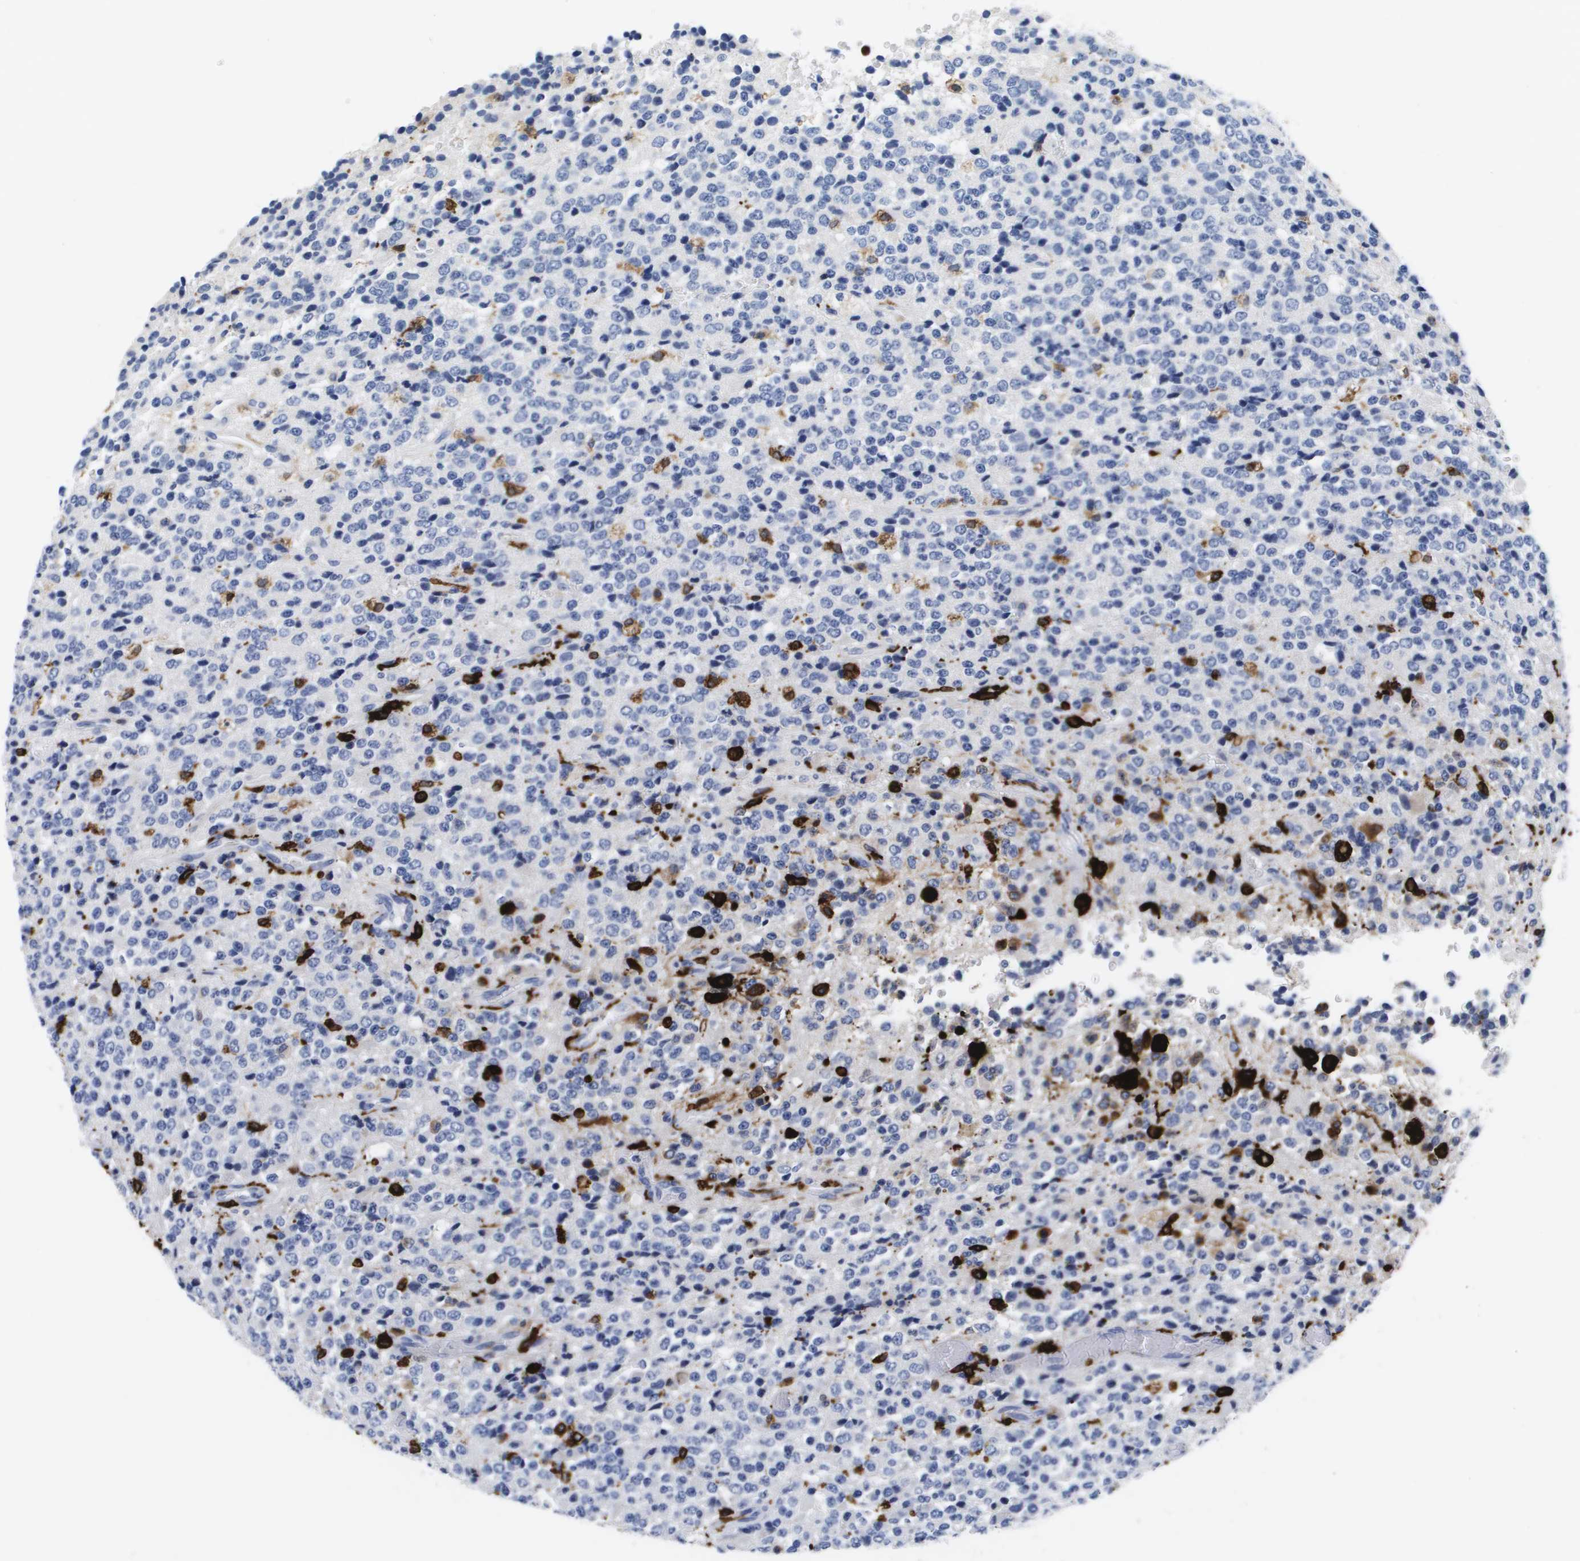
{"staining": {"intensity": "negative", "quantity": "none", "location": "none"}, "tissue": "glioma", "cell_type": "Tumor cells", "image_type": "cancer", "snomed": [{"axis": "morphology", "description": "Glioma, malignant, High grade"}, {"axis": "topography", "description": "pancreas cauda"}], "caption": "Micrograph shows no protein staining in tumor cells of malignant glioma (high-grade) tissue.", "gene": "HMOX1", "patient": {"sex": "male", "age": 60}}